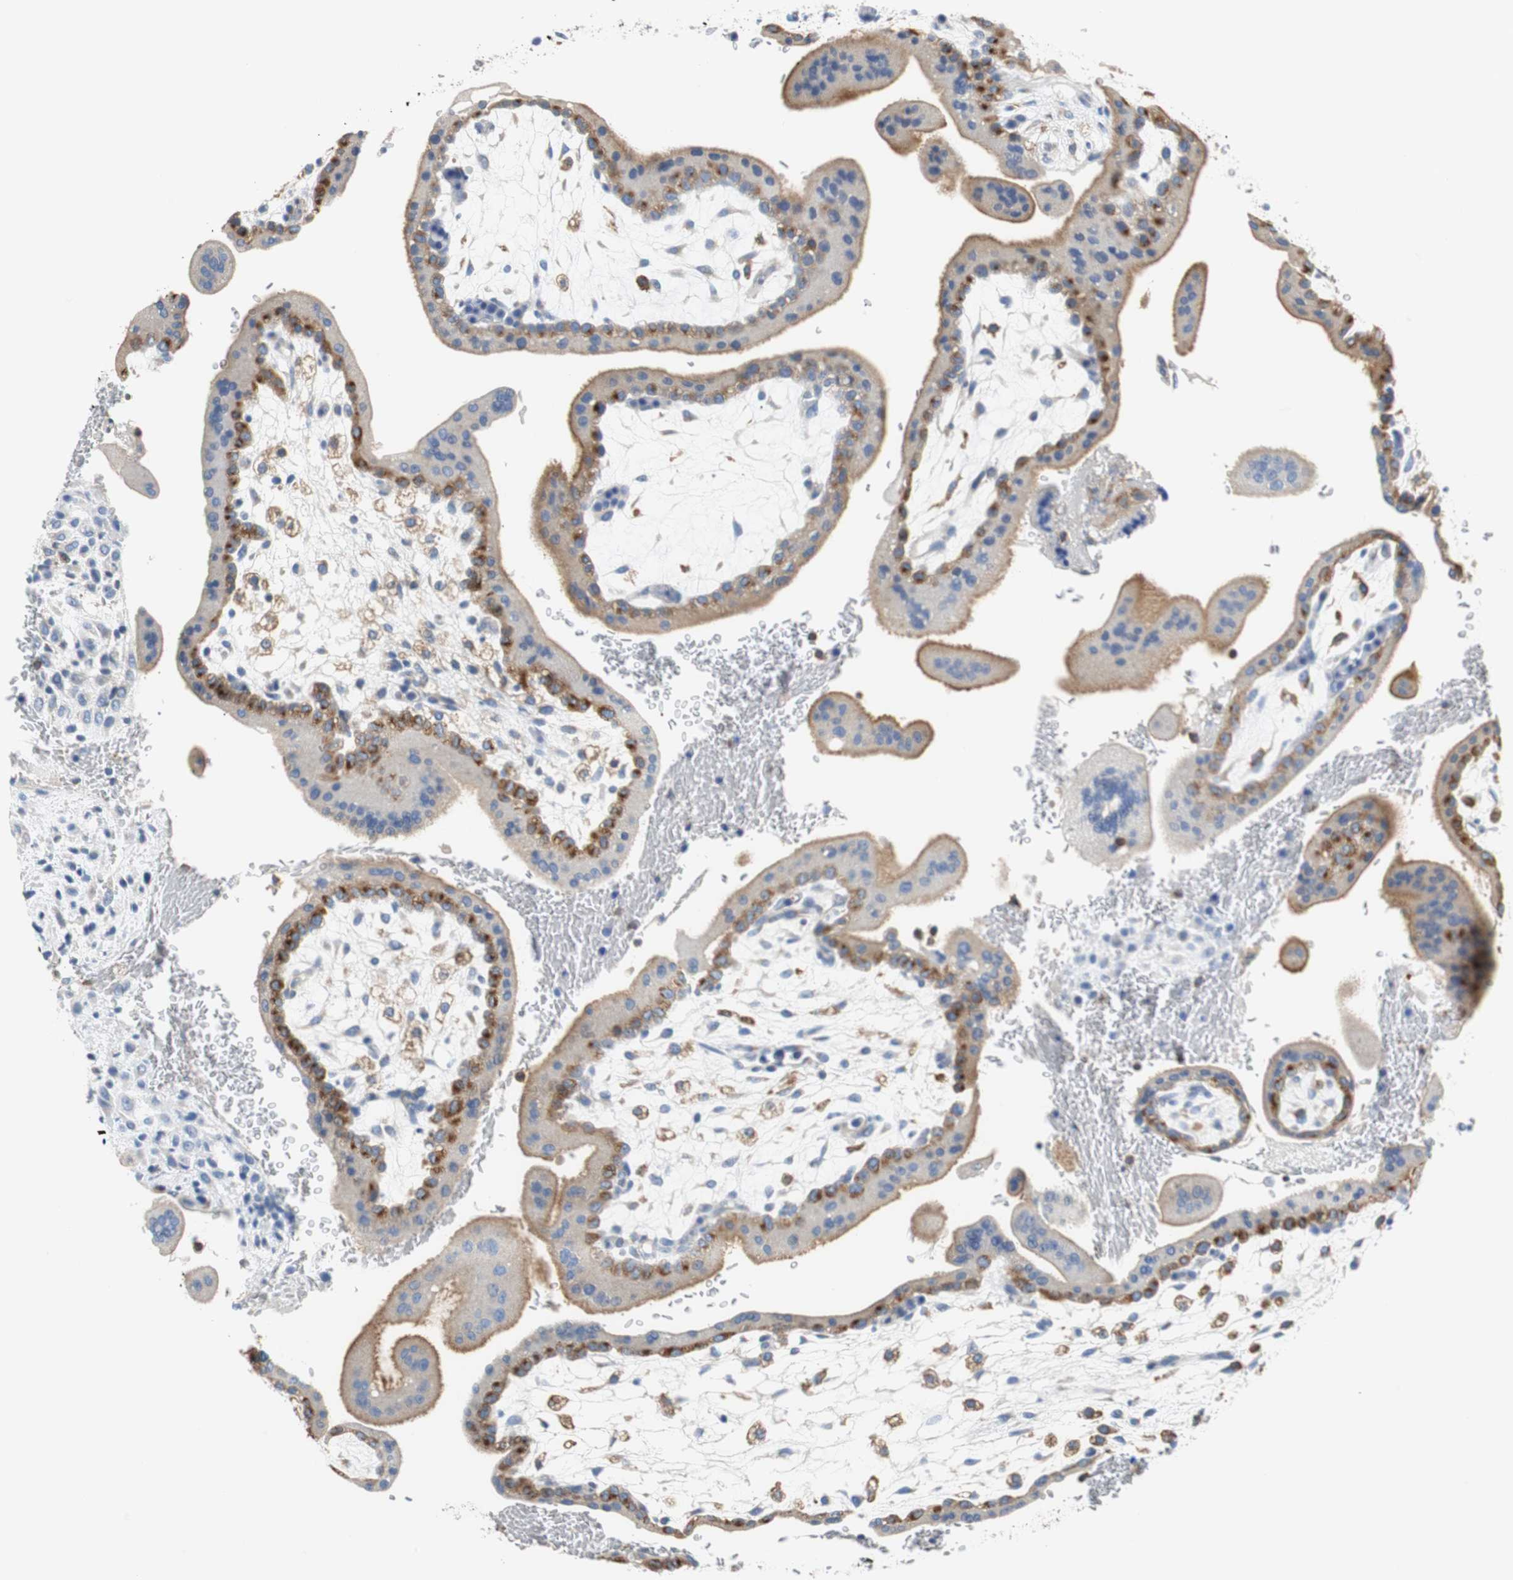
{"staining": {"intensity": "weak", "quantity": "25%-75%", "location": "cytoplasmic/membranous"}, "tissue": "placenta", "cell_type": "Decidual cells", "image_type": "normal", "snomed": [{"axis": "morphology", "description": "Normal tissue, NOS"}, {"axis": "topography", "description": "Placenta"}], "caption": "Normal placenta demonstrates weak cytoplasmic/membranous positivity in about 25%-75% of decidual cells, visualized by immunohistochemistry.", "gene": "VAMP8", "patient": {"sex": "female", "age": 35}}